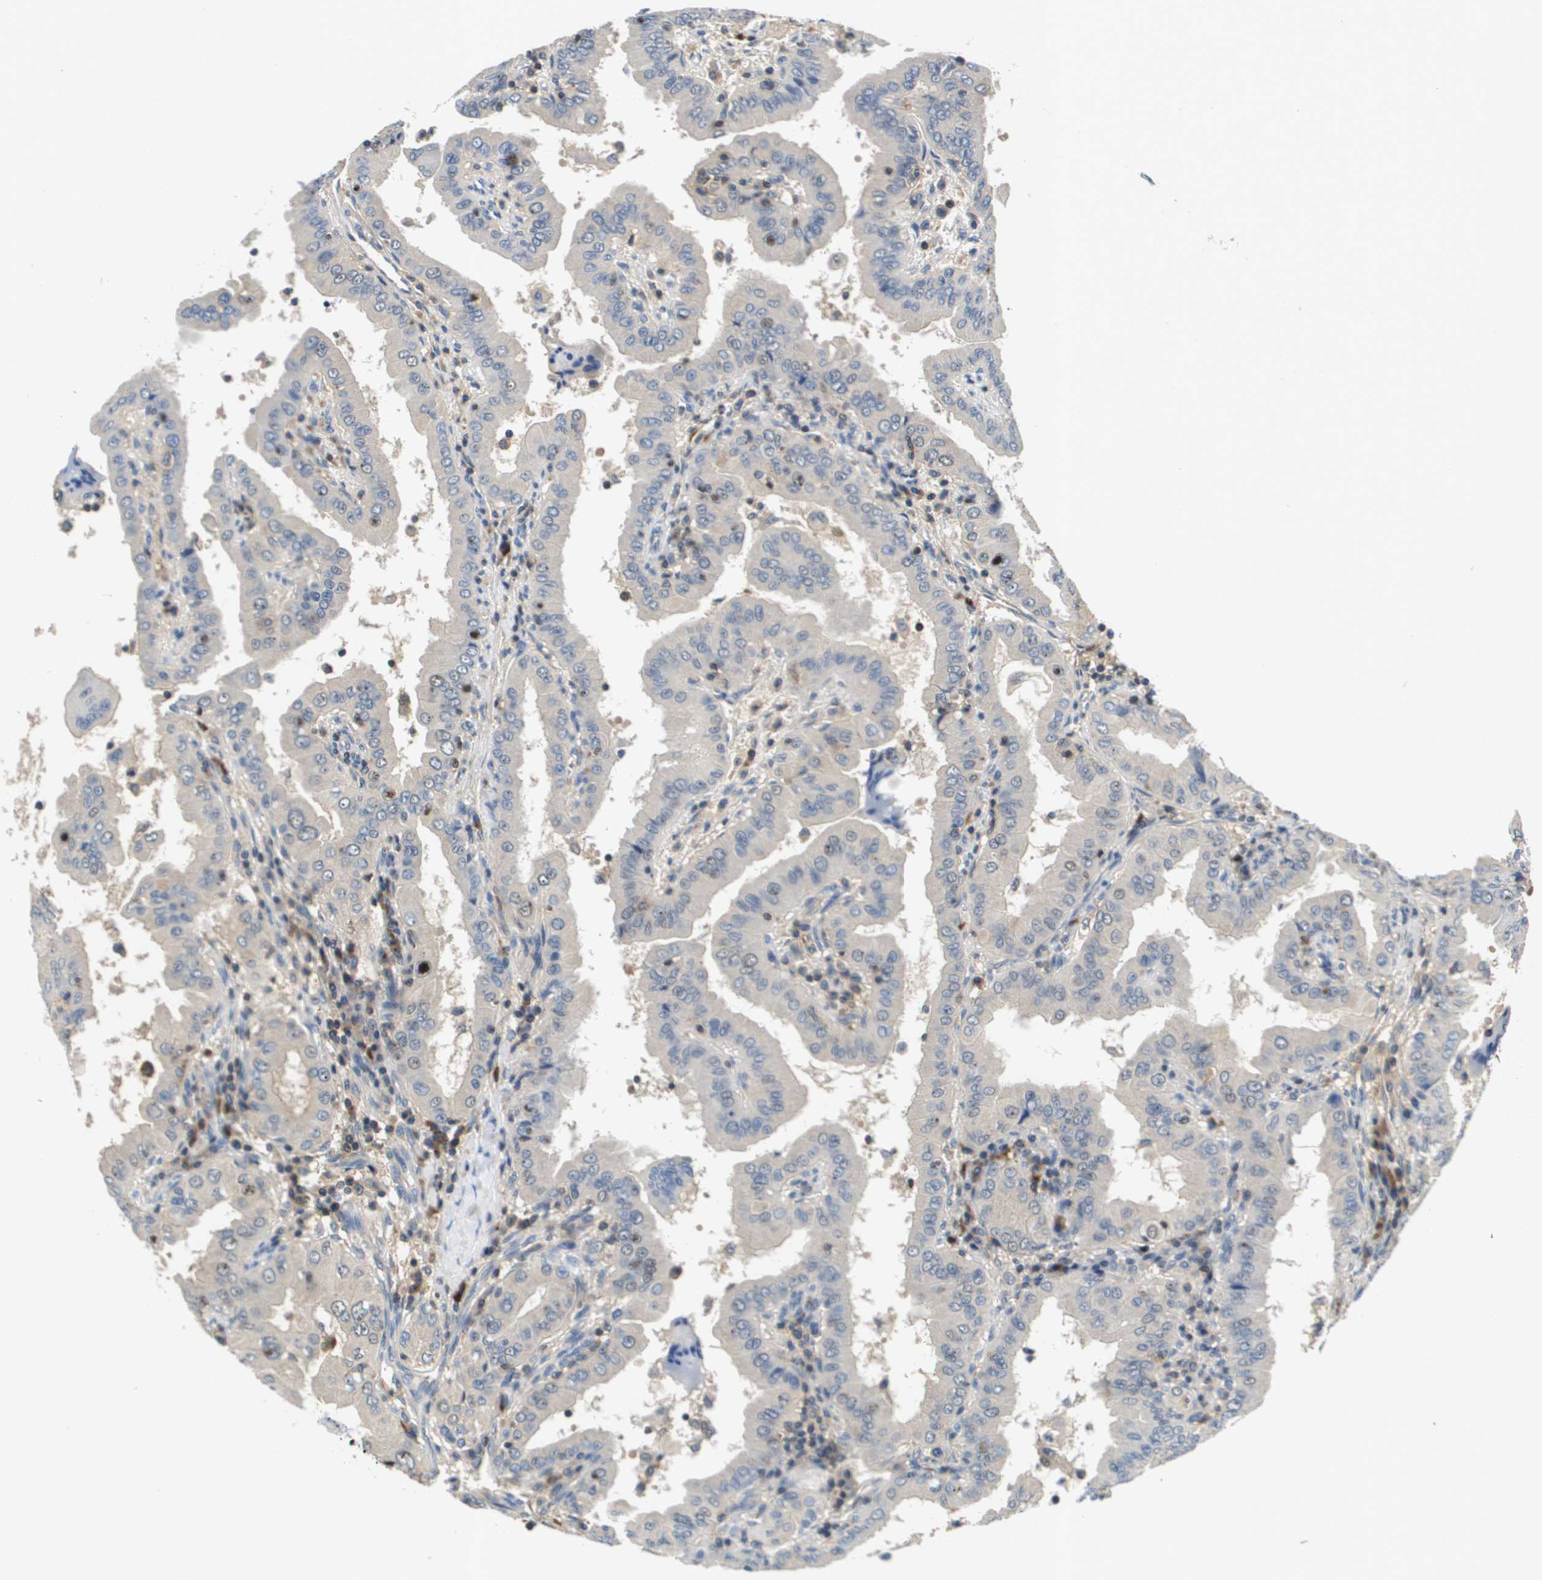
{"staining": {"intensity": "negative", "quantity": "none", "location": "none"}, "tissue": "thyroid cancer", "cell_type": "Tumor cells", "image_type": "cancer", "snomed": [{"axis": "morphology", "description": "Papillary adenocarcinoma, NOS"}, {"axis": "topography", "description": "Thyroid gland"}], "caption": "This is an IHC photomicrograph of thyroid papillary adenocarcinoma. There is no expression in tumor cells.", "gene": "KCNQ5", "patient": {"sex": "male", "age": 33}}